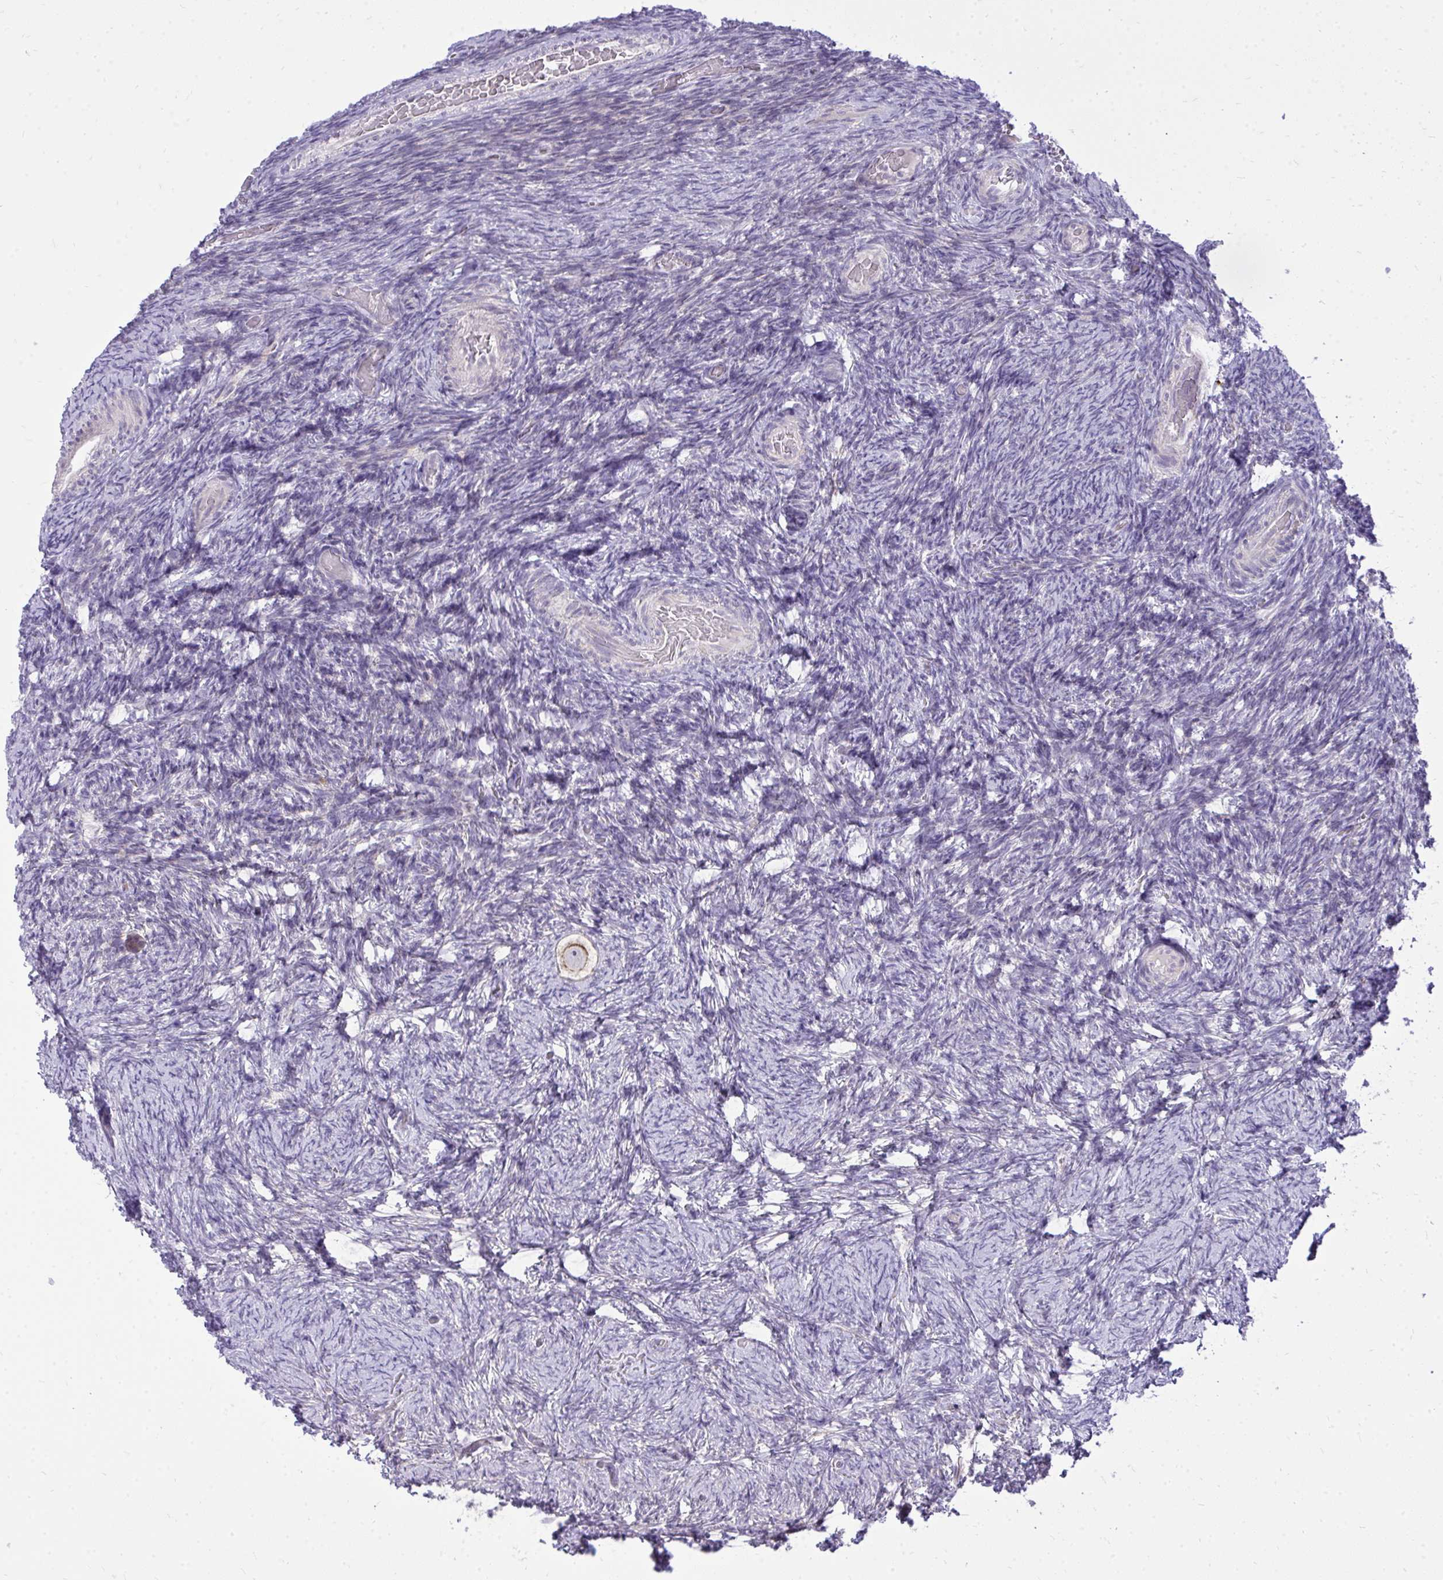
{"staining": {"intensity": "moderate", "quantity": ">75%", "location": "cytoplasmic/membranous"}, "tissue": "ovary", "cell_type": "Follicle cells", "image_type": "normal", "snomed": [{"axis": "morphology", "description": "Normal tissue, NOS"}, {"axis": "topography", "description": "Ovary"}], "caption": "The image shows immunohistochemical staining of benign ovary. There is moderate cytoplasmic/membranous expression is present in about >75% of follicle cells. (Brightfield microscopy of DAB IHC at high magnification).", "gene": "SPTBN2", "patient": {"sex": "female", "age": 34}}